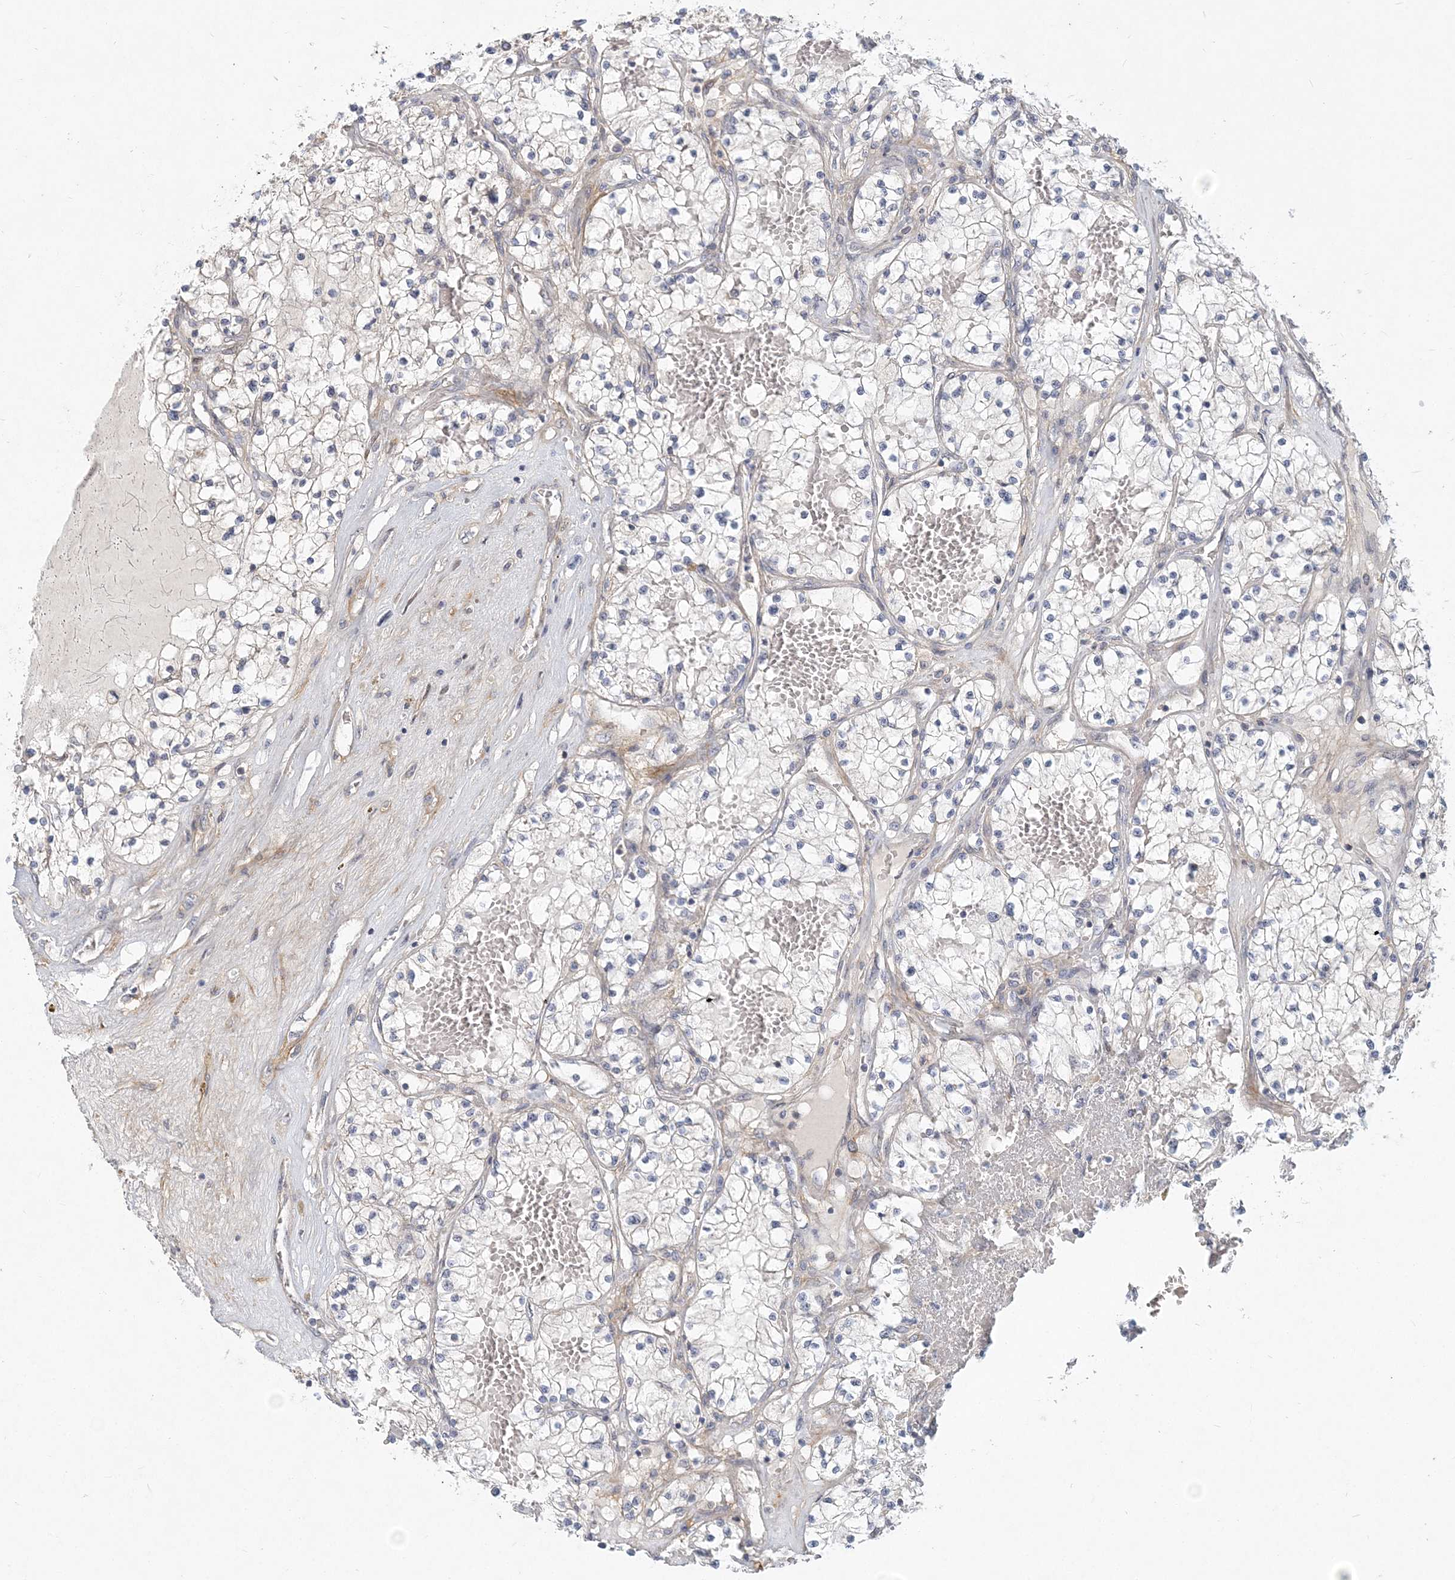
{"staining": {"intensity": "negative", "quantity": "none", "location": "none"}, "tissue": "renal cancer", "cell_type": "Tumor cells", "image_type": "cancer", "snomed": [{"axis": "morphology", "description": "Normal tissue, NOS"}, {"axis": "morphology", "description": "Adenocarcinoma, NOS"}, {"axis": "topography", "description": "Kidney"}], "caption": "The image shows no staining of tumor cells in renal cancer (adenocarcinoma). The staining was performed using DAB to visualize the protein expression in brown, while the nuclei were stained in blue with hematoxylin (Magnification: 20x).", "gene": "GMPPA", "patient": {"sex": "male", "age": 68}}